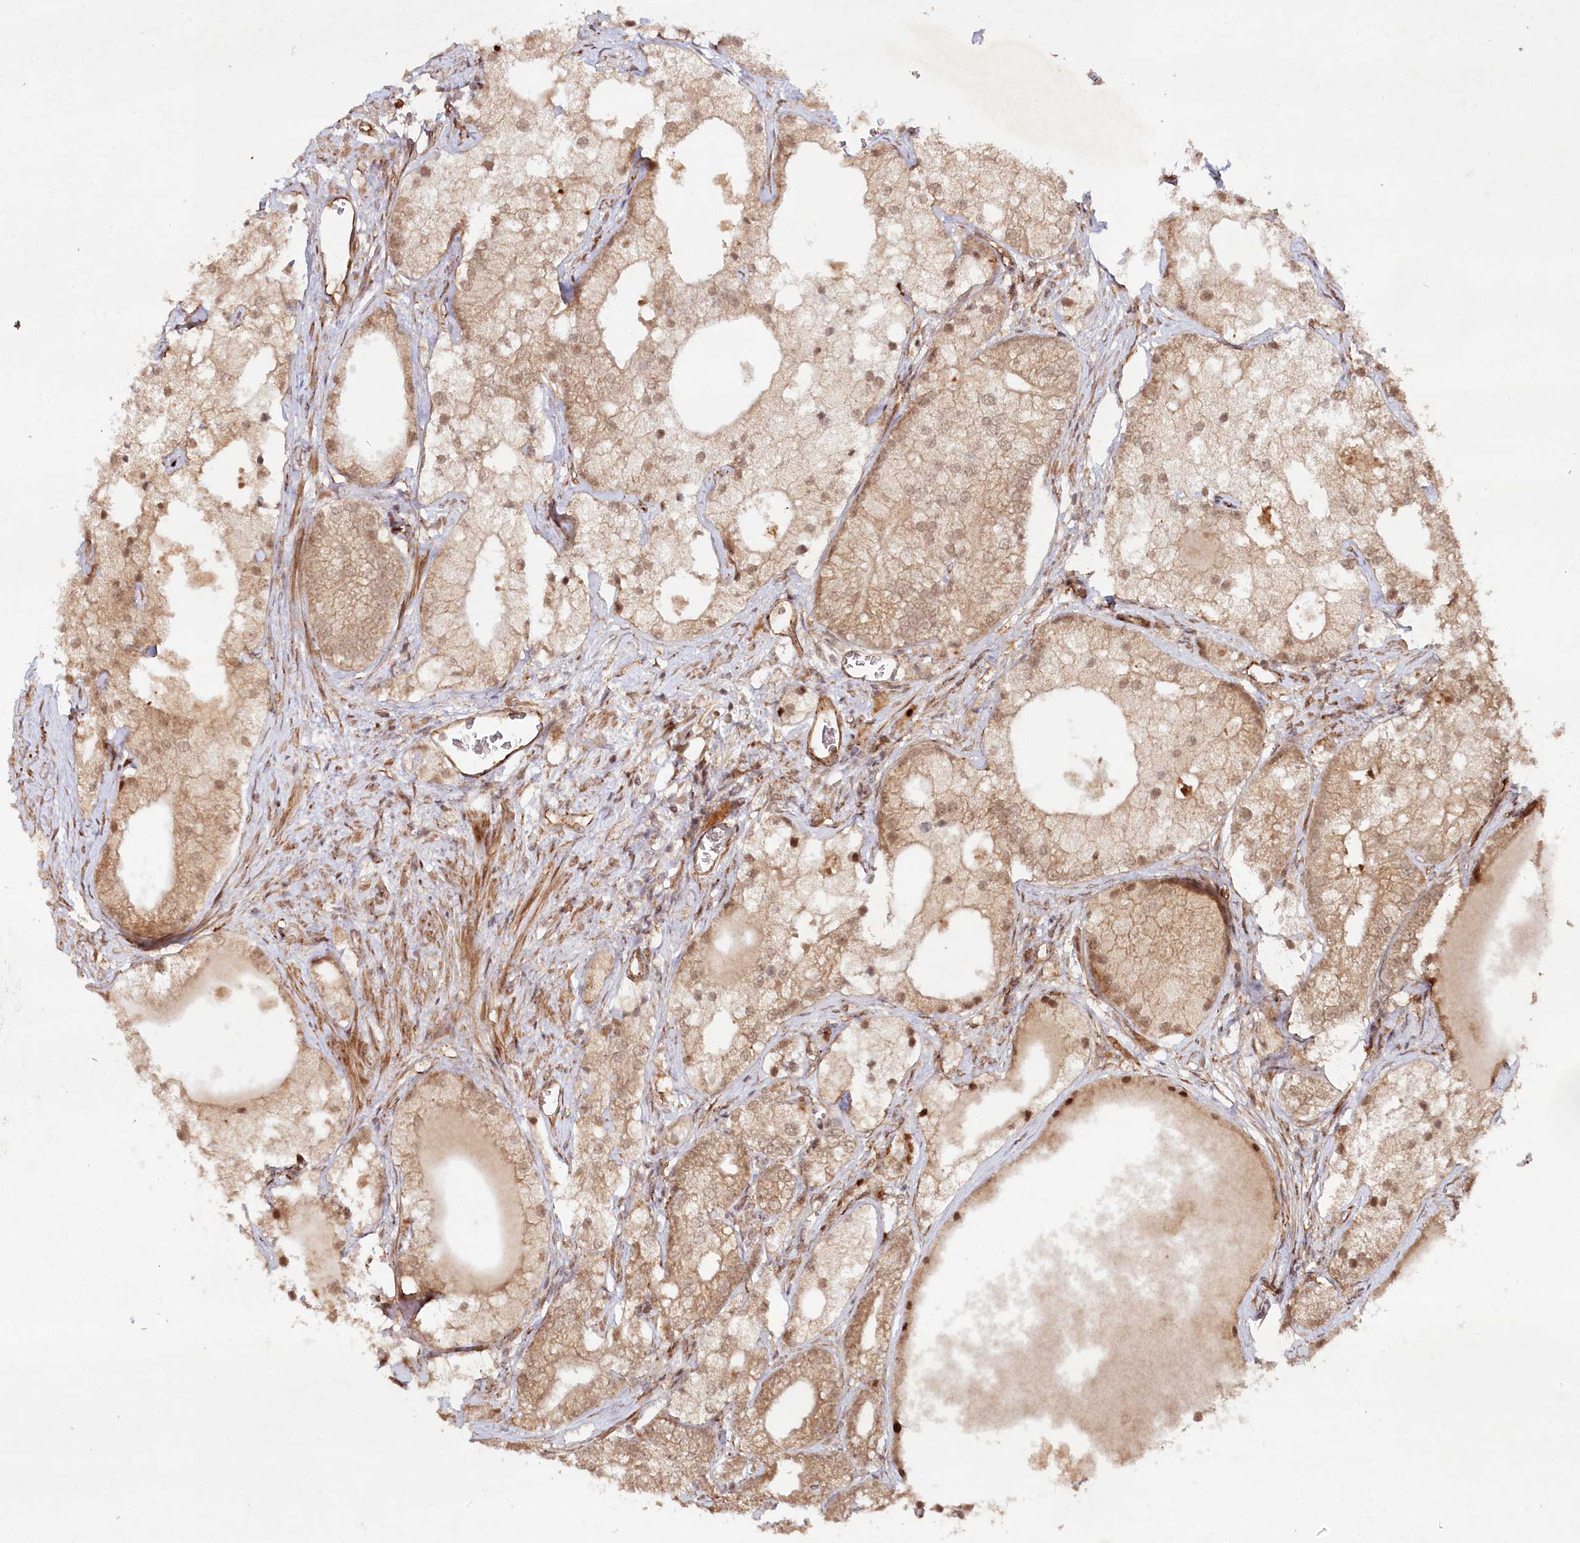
{"staining": {"intensity": "moderate", "quantity": "25%-75%", "location": "cytoplasmic/membranous,nuclear"}, "tissue": "prostate cancer", "cell_type": "Tumor cells", "image_type": "cancer", "snomed": [{"axis": "morphology", "description": "Adenocarcinoma, Low grade"}, {"axis": "topography", "description": "Prostate"}], "caption": "Moderate cytoplasmic/membranous and nuclear expression for a protein is seen in about 25%-75% of tumor cells of prostate cancer (adenocarcinoma (low-grade)) using immunohistochemistry (IHC).", "gene": "ALKBH8", "patient": {"sex": "male", "age": 69}}